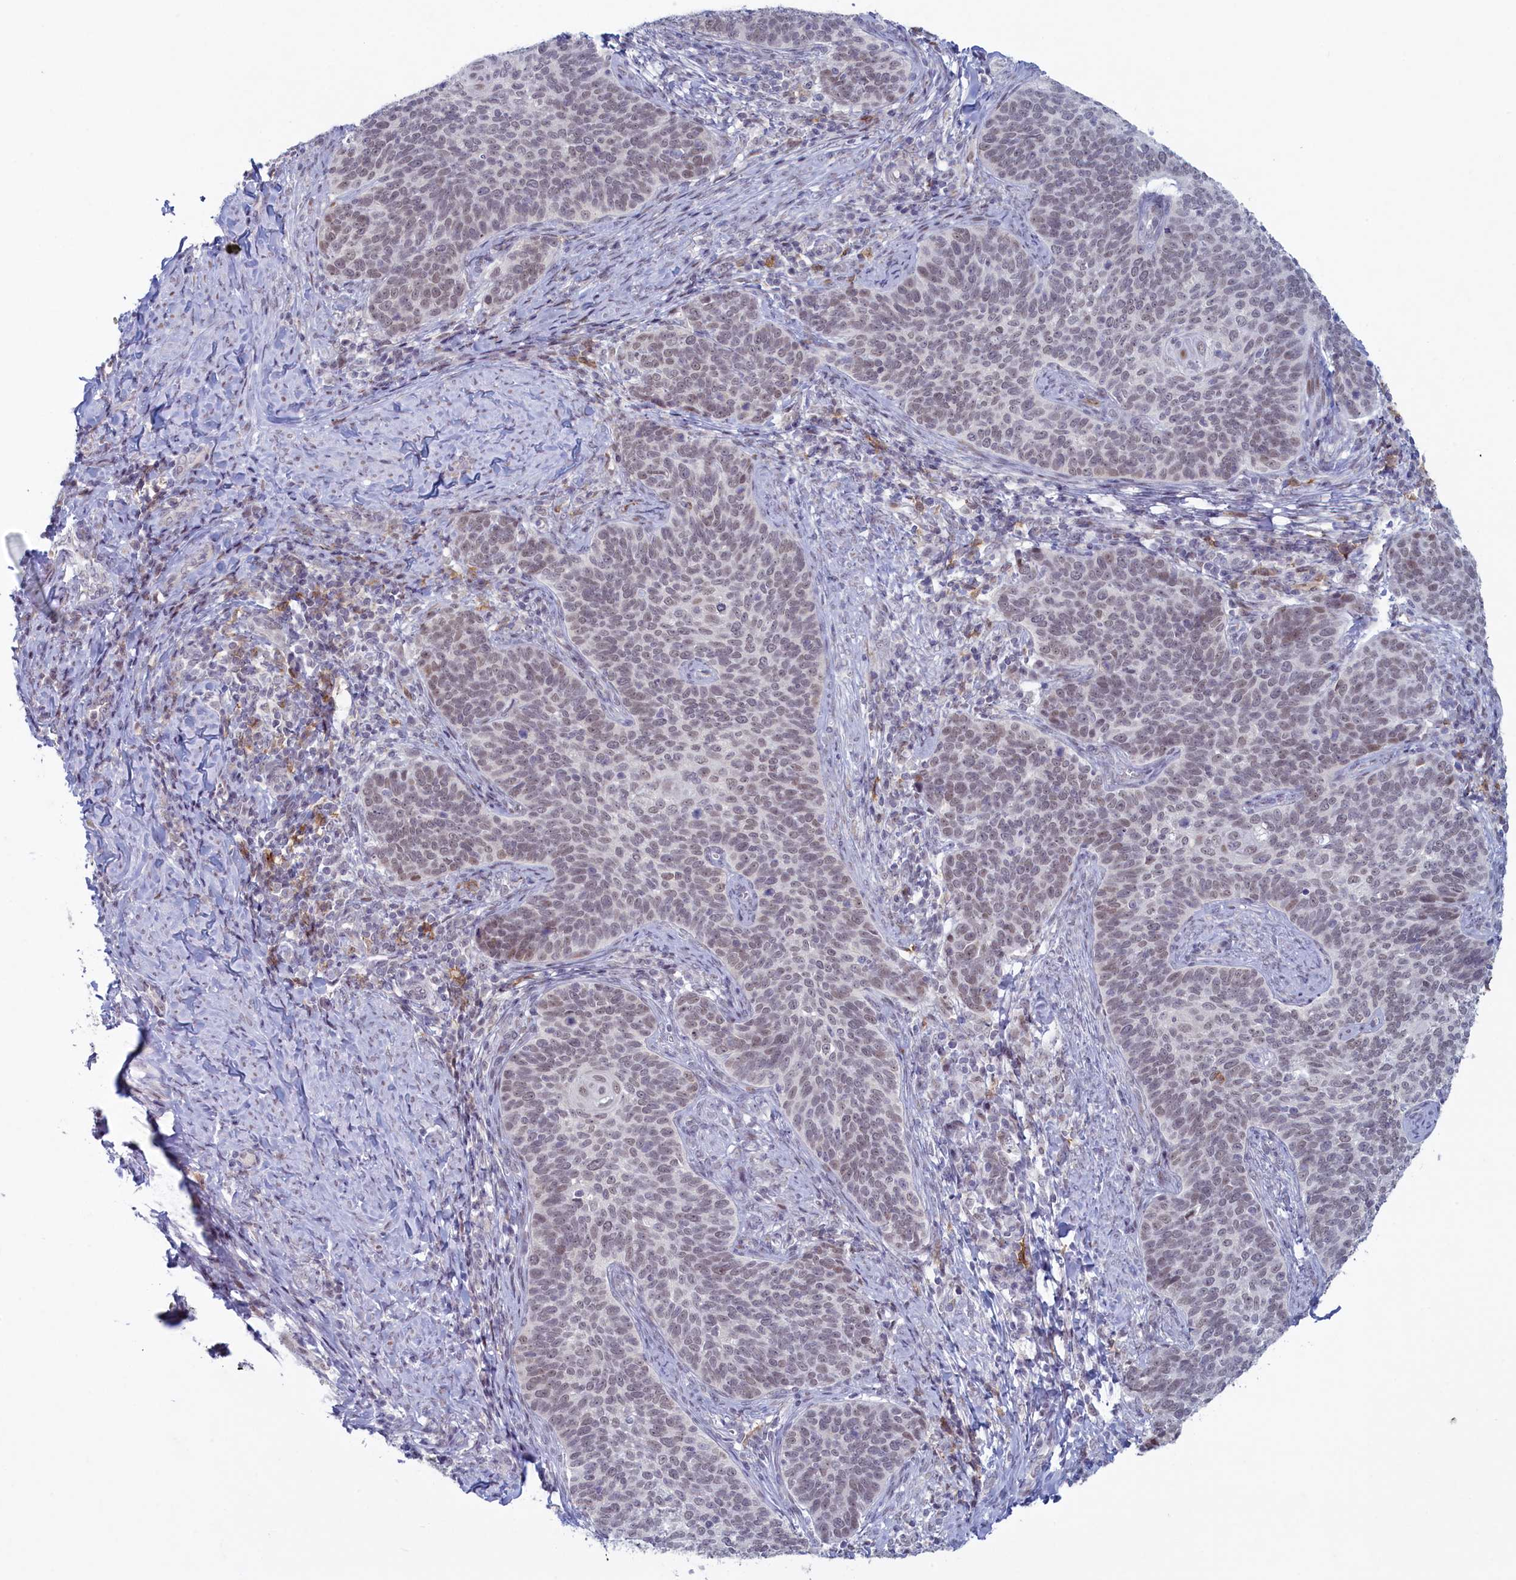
{"staining": {"intensity": "weak", "quantity": "<25%", "location": "nuclear"}, "tissue": "cervical cancer", "cell_type": "Tumor cells", "image_type": "cancer", "snomed": [{"axis": "morphology", "description": "Normal tissue, NOS"}, {"axis": "morphology", "description": "Squamous cell carcinoma, NOS"}, {"axis": "topography", "description": "Cervix"}], "caption": "A photomicrograph of human cervical cancer is negative for staining in tumor cells.", "gene": "ATF7IP2", "patient": {"sex": "female", "age": 39}}